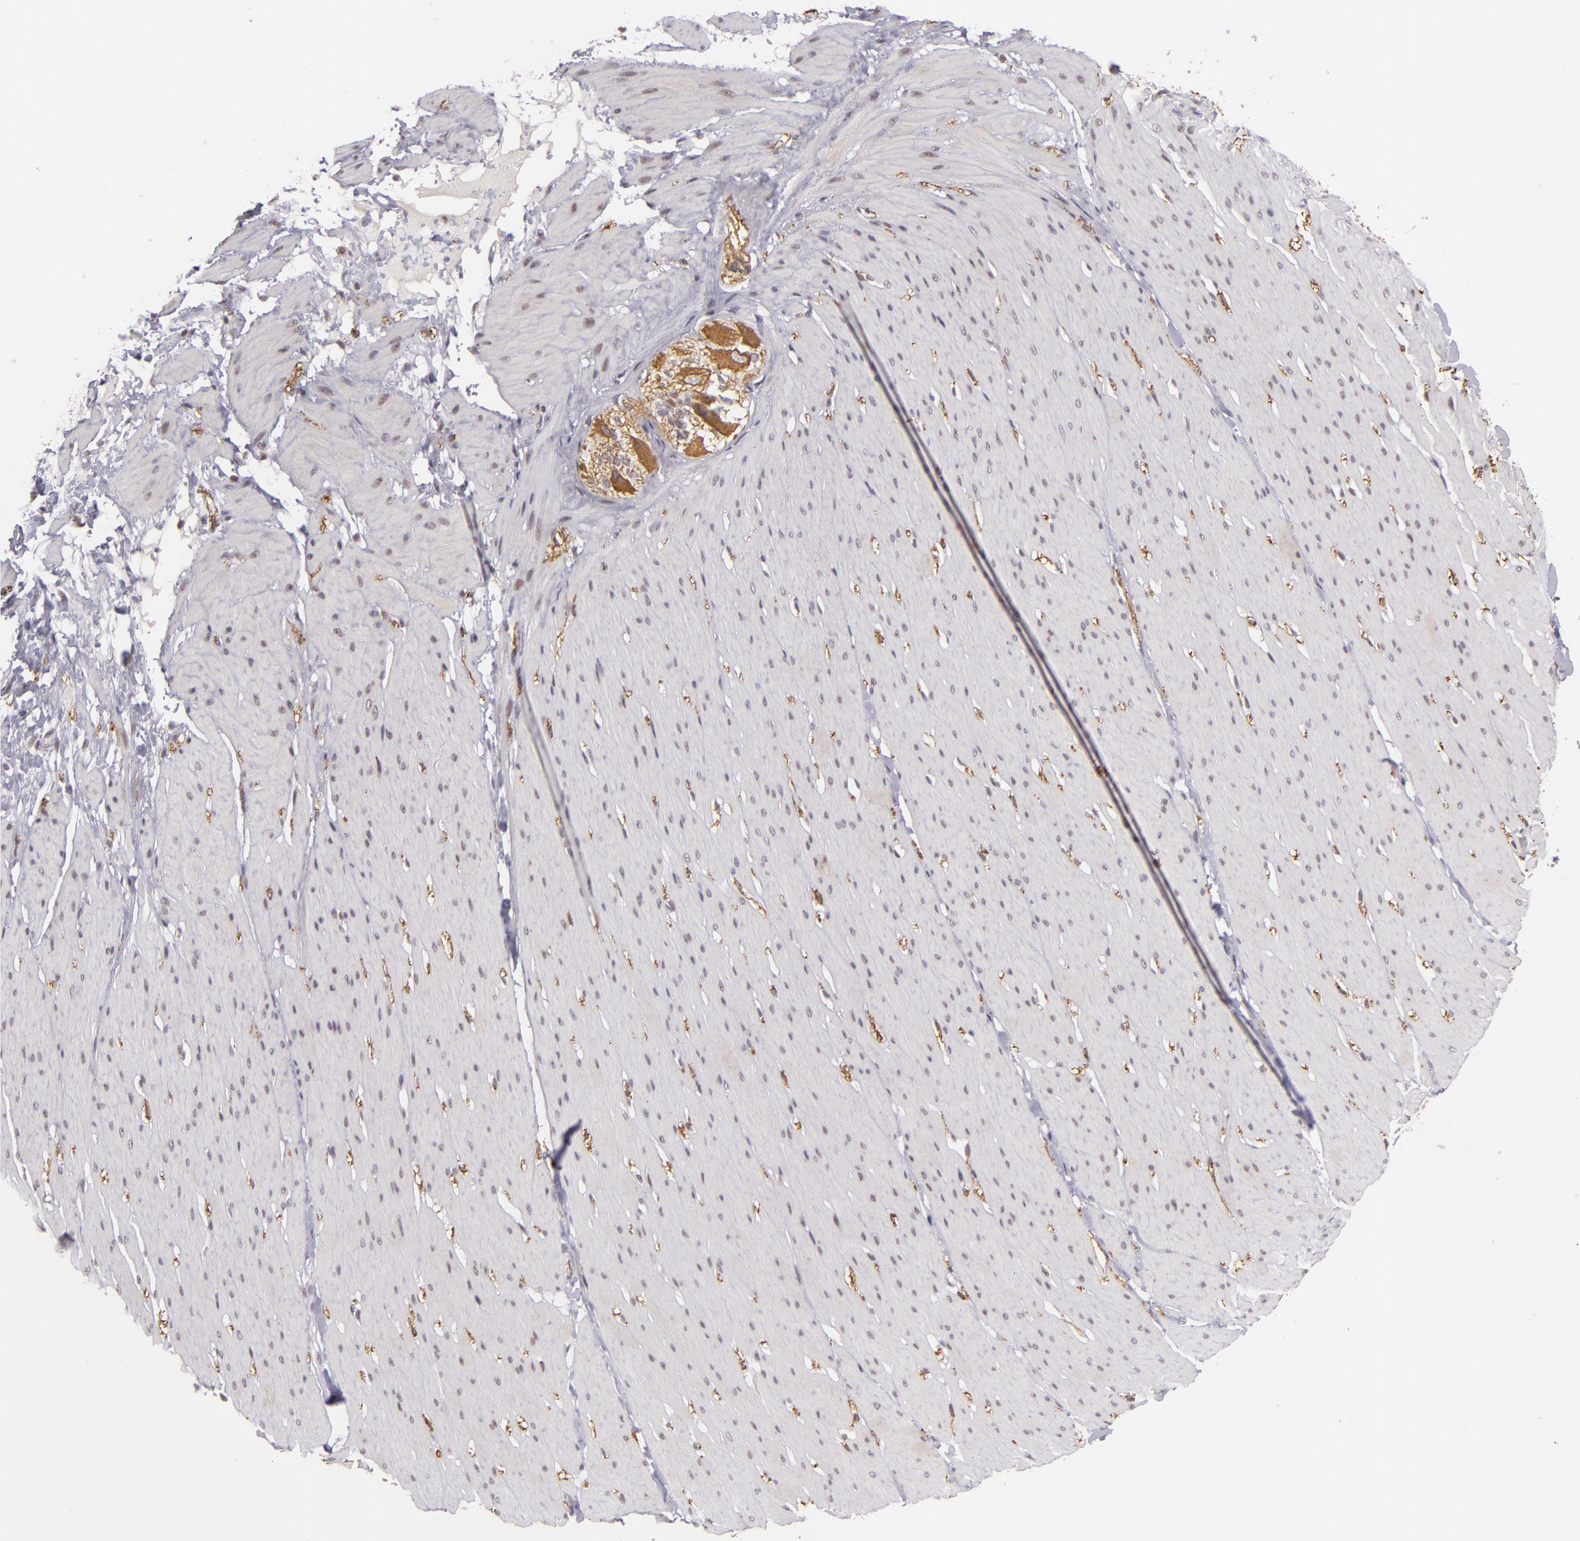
{"staining": {"intensity": "negative", "quantity": "none", "location": "none"}, "tissue": "smooth muscle", "cell_type": "Smooth muscle cells", "image_type": "normal", "snomed": [{"axis": "morphology", "description": "Normal tissue, NOS"}, {"axis": "topography", "description": "Smooth muscle"}, {"axis": "topography", "description": "Colon"}], "caption": "Smooth muscle was stained to show a protein in brown. There is no significant positivity in smooth muscle cells. (DAB immunohistochemistry, high magnification).", "gene": "RRP7A", "patient": {"sex": "male", "age": 67}}